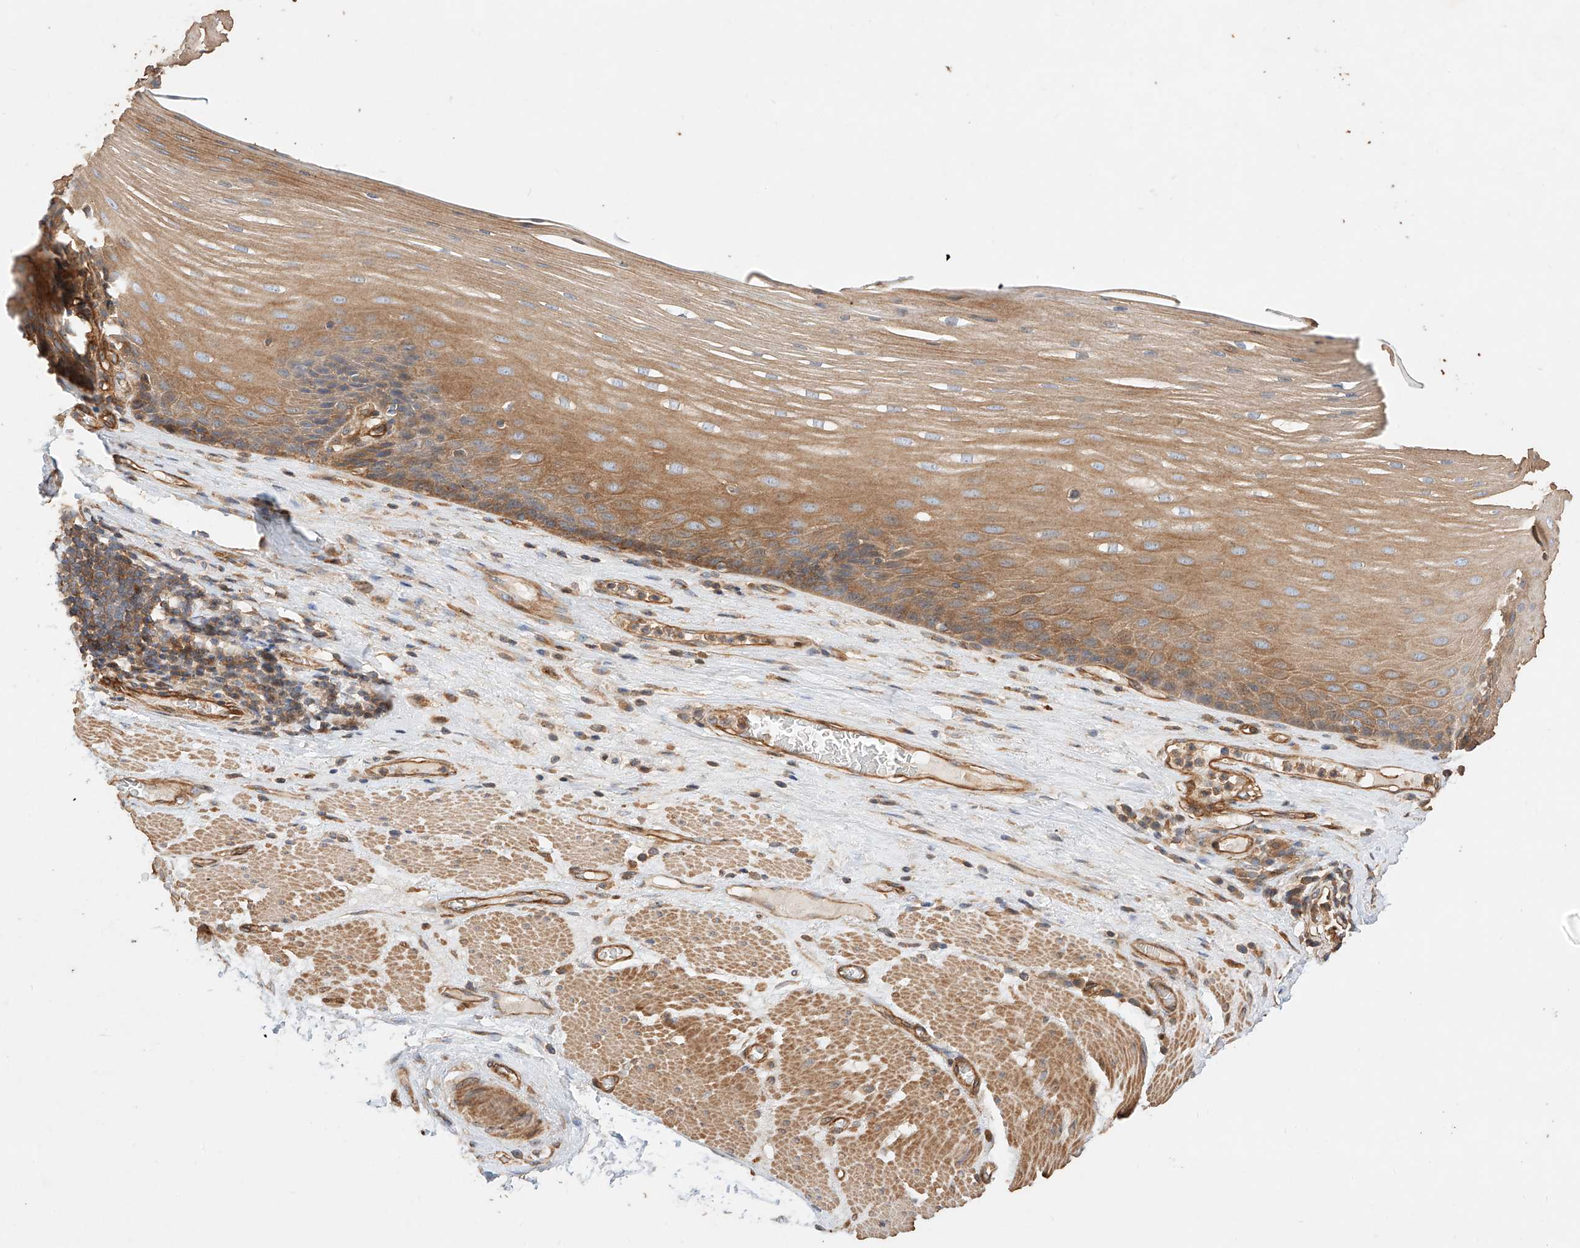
{"staining": {"intensity": "moderate", "quantity": ">75%", "location": "cytoplasmic/membranous"}, "tissue": "esophagus", "cell_type": "Squamous epithelial cells", "image_type": "normal", "snomed": [{"axis": "morphology", "description": "Normal tissue, NOS"}, {"axis": "topography", "description": "Esophagus"}], "caption": "The micrograph reveals staining of benign esophagus, revealing moderate cytoplasmic/membranous protein staining (brown color) within squamous epithelial cells.", "gene": "GHDC", "patient": {"sex": "male", "age": 62}}